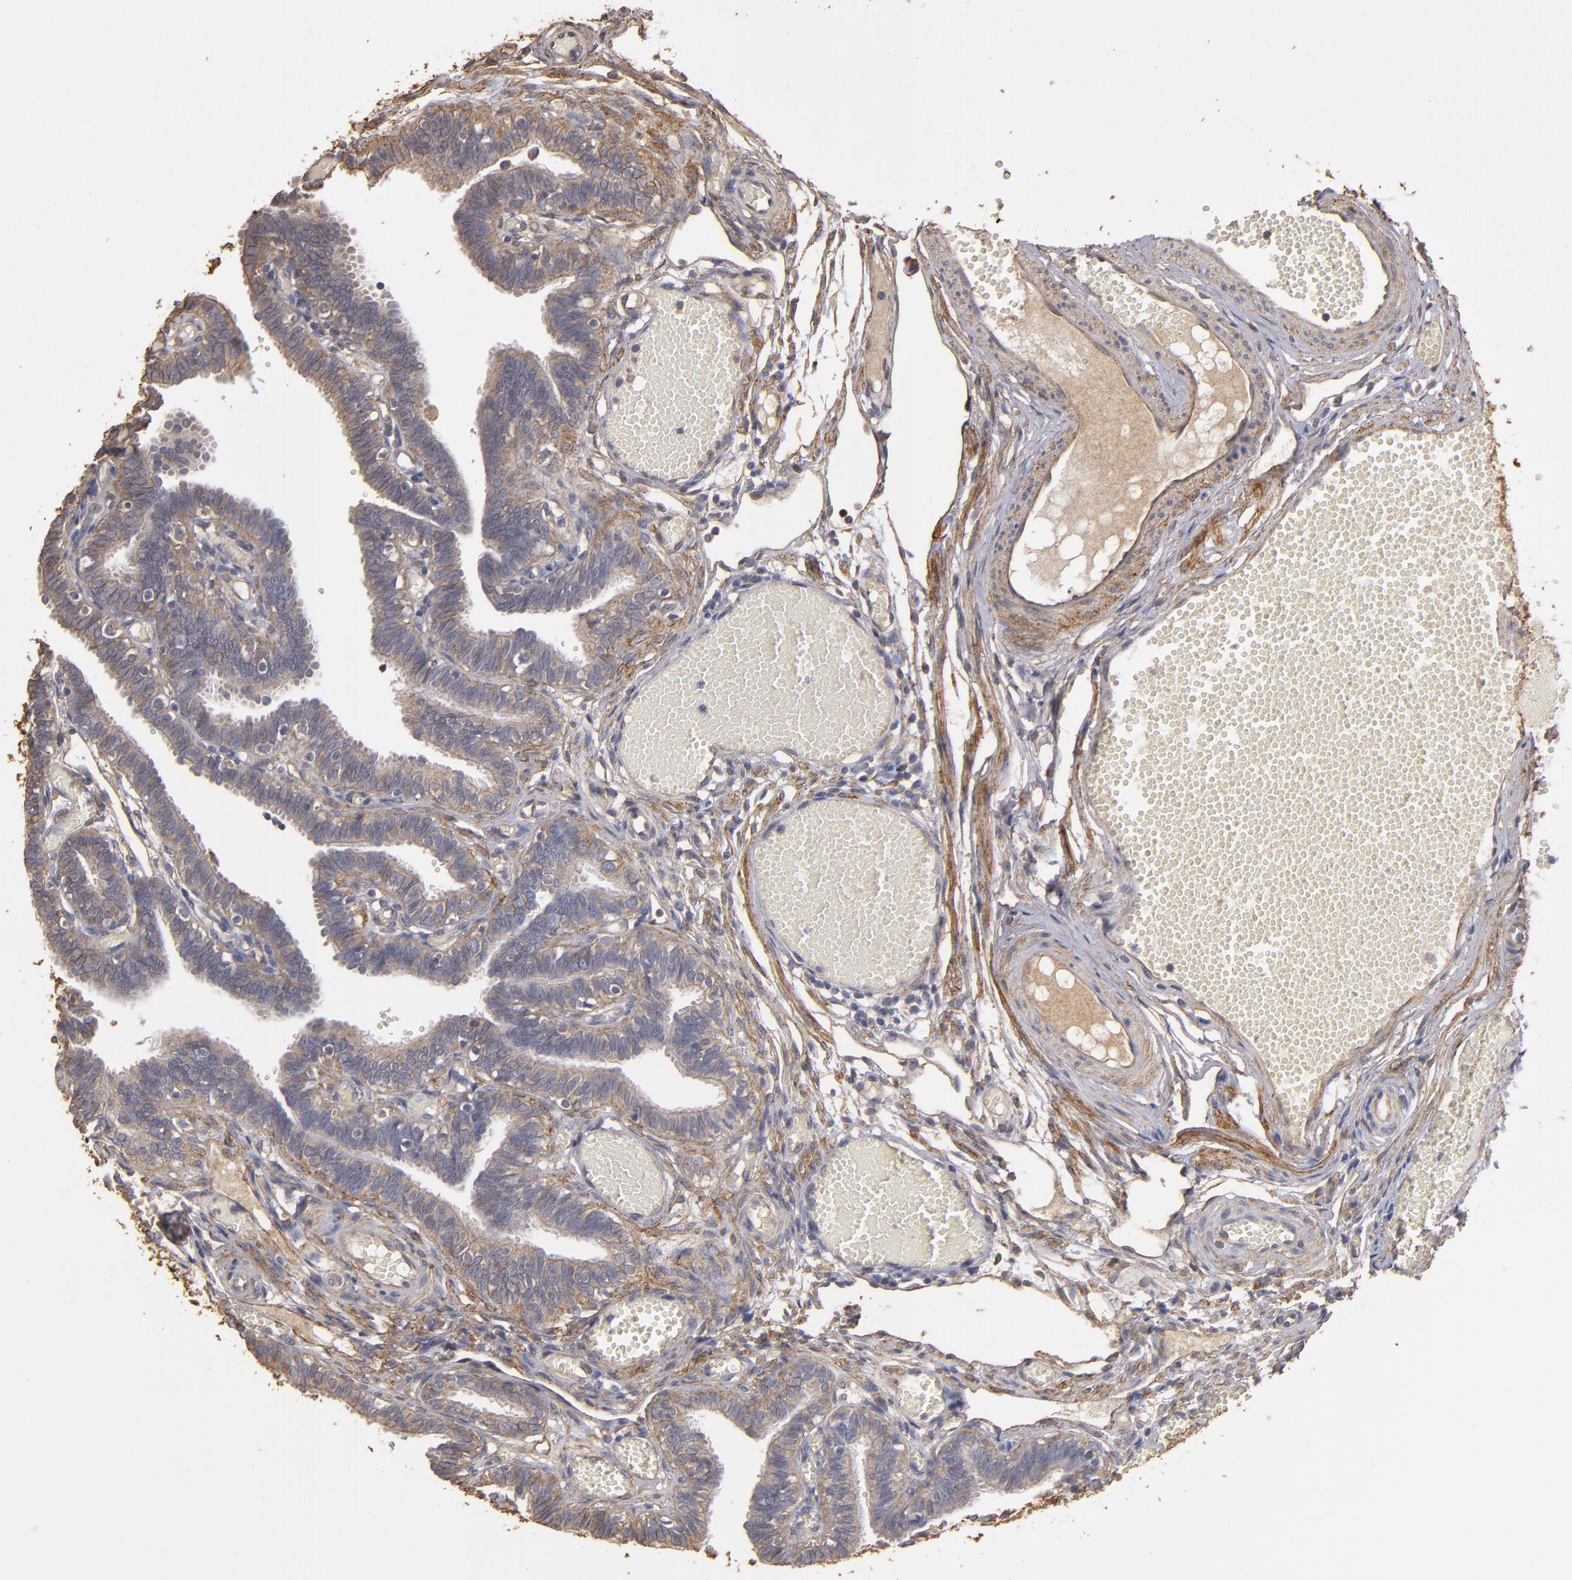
{"staining": {"intensity": "weak", "quantity": ">75%", "location": "cytoplasmic/membranous"}, "tissue": "fallopian tube", "cell_type": "Glandular cells", "image_type": "normal", "snomed": [{"axis": "morphology", "description": "Normal tissue, NOS"}, {"axis": "topography", "description": "Fallopian tube"}], "caption": "Unremarkable fallopian tube displays weak cytoplasmic/membranous staining in approximately >75% of glandular cells The protein is shown in brown color, while the nuclei are stained blue..", "gene": "DMD", "patient": {"sex": "female", "age": 29}}